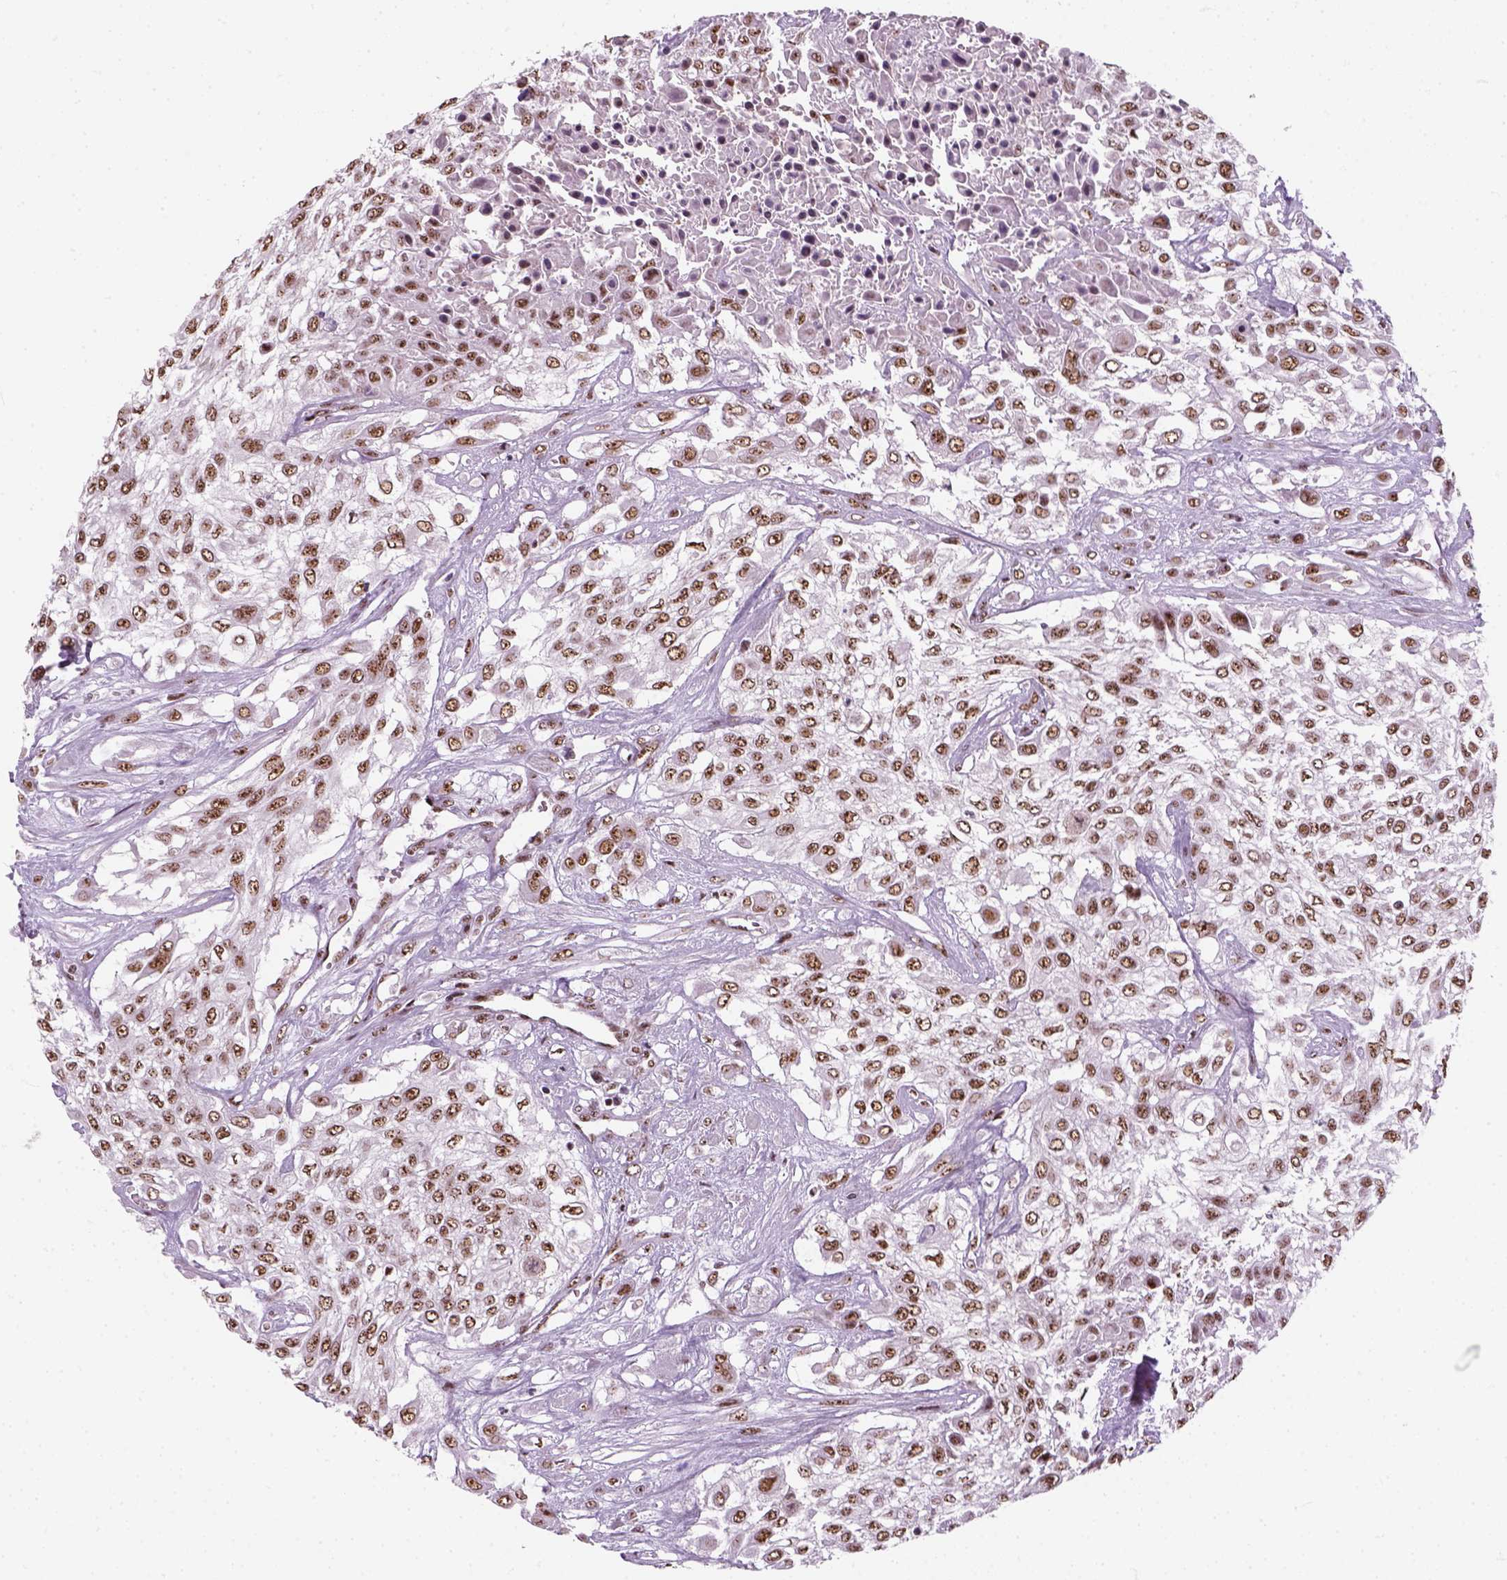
{"staining": {"intensity": "moderate", "quantity": ">75%", "location": "nuclear"}, "tissue": "urothelial cancer", "cell_type": "Tumor cells", "image_type": "cancer", "snomed": [{"axis": "morphology", "description": "Urothelial carcinoma, High grade"}, {"axis": "topography", "description": "Urinary bladder"}], "caption": "This photomicrograph demonstrates immunohistochemistry (IHC) staining of human urothelial cancer, with medium moderate nuclear expression in approximately >75% of tumor cells.", "gene": "GTF2F1", "patient": {"sex": "male", "age": 57}}